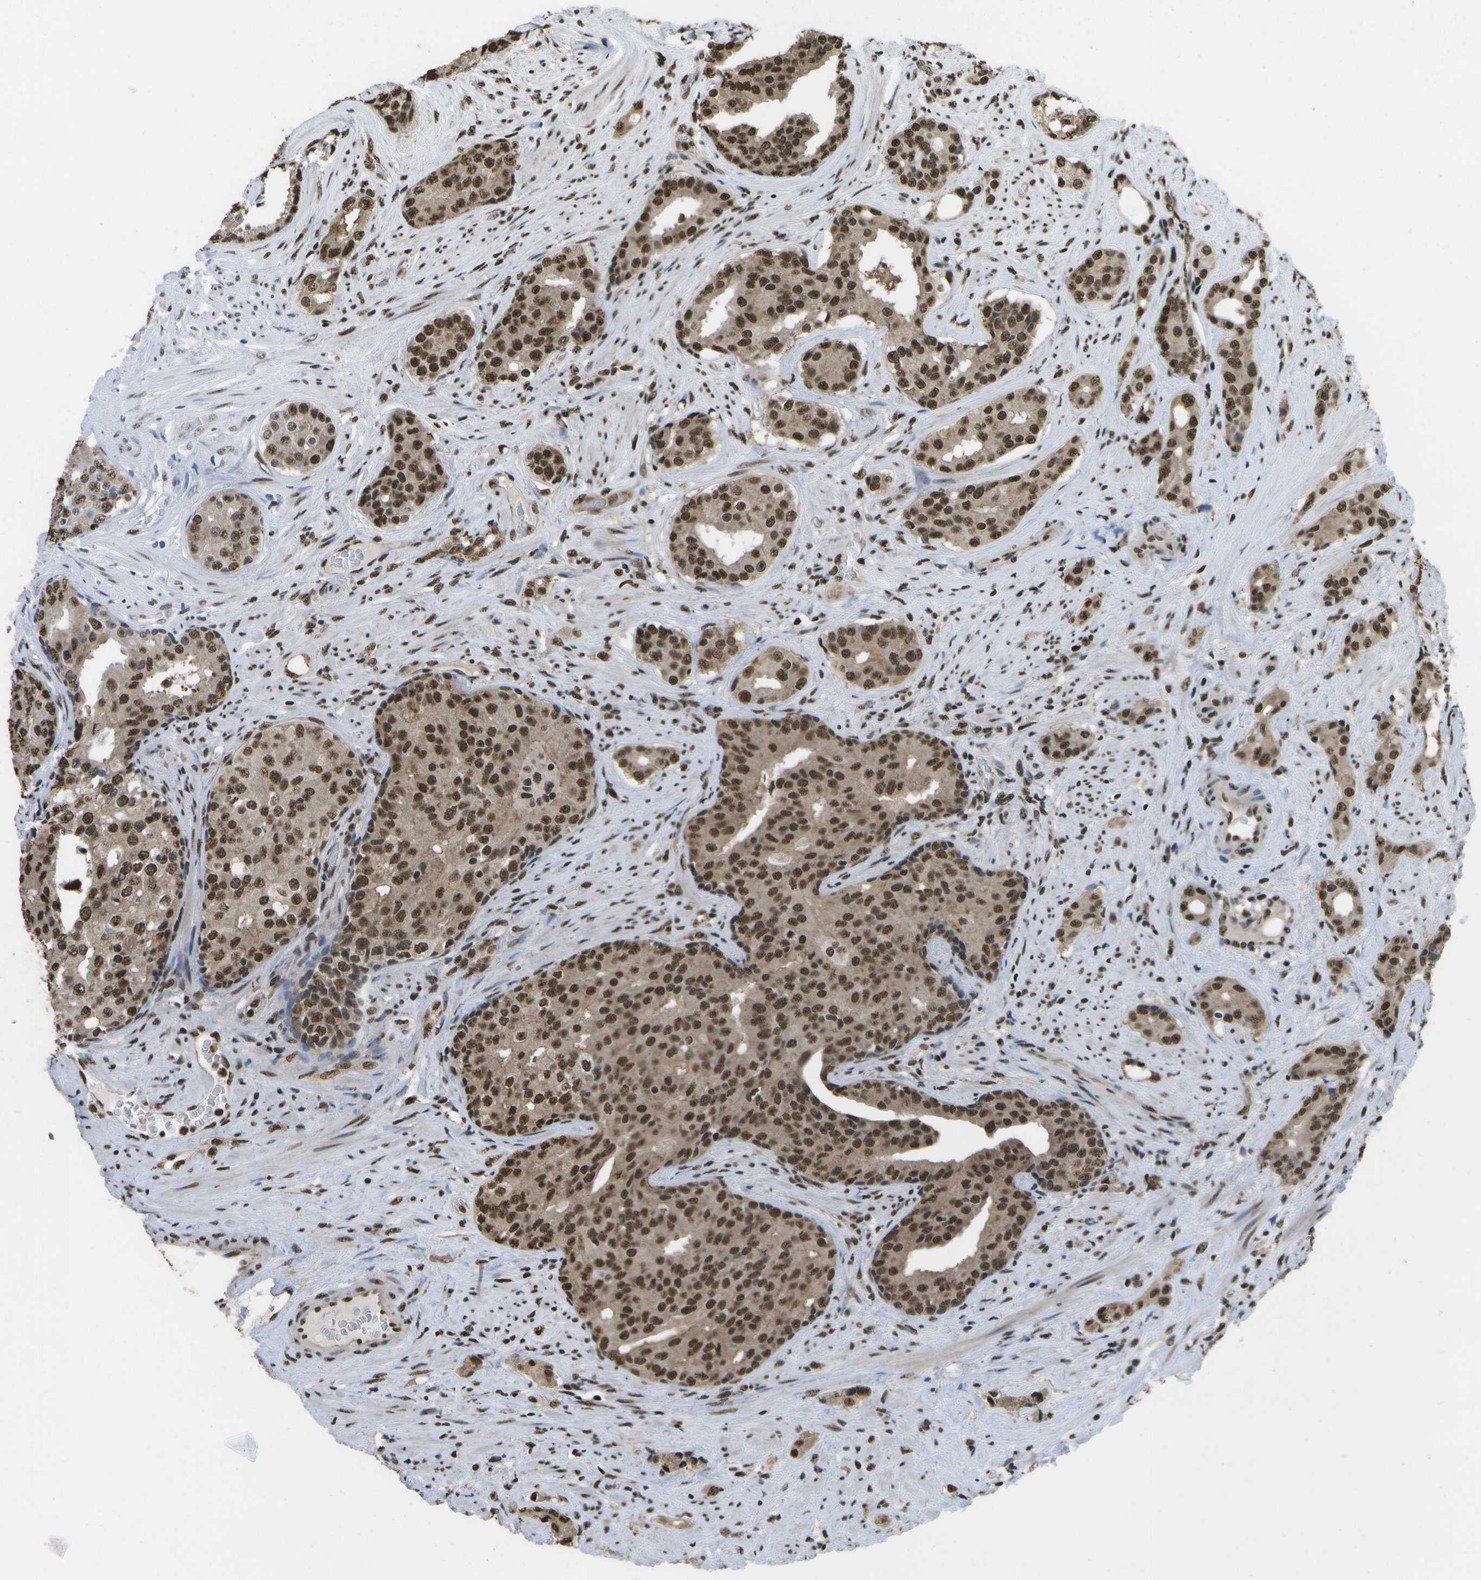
{"staining": {"intensity": "strong", "quantity": ">75%", "location": "cytoplasmic/membranous,nuclear"}, "tissue": "prostate cancer", "cell_type": "Tumor cells", "image_type": "cancer", "snomed": [{"axis": "morphology", "description": "Adenocarcinoma, High grade"}, {"axis": "topography", "description": "Prostate"}], "caption": "A high-resolution image shows immunohistochemistry staining of prostate adenocarcinoma (high-grade), which reveals strong cytoplasmic/membranous and nuclear staining in approximately >75% of tumor cells.", "gene": "SPEN", "patient": {"sex": "male", "age": 71}}